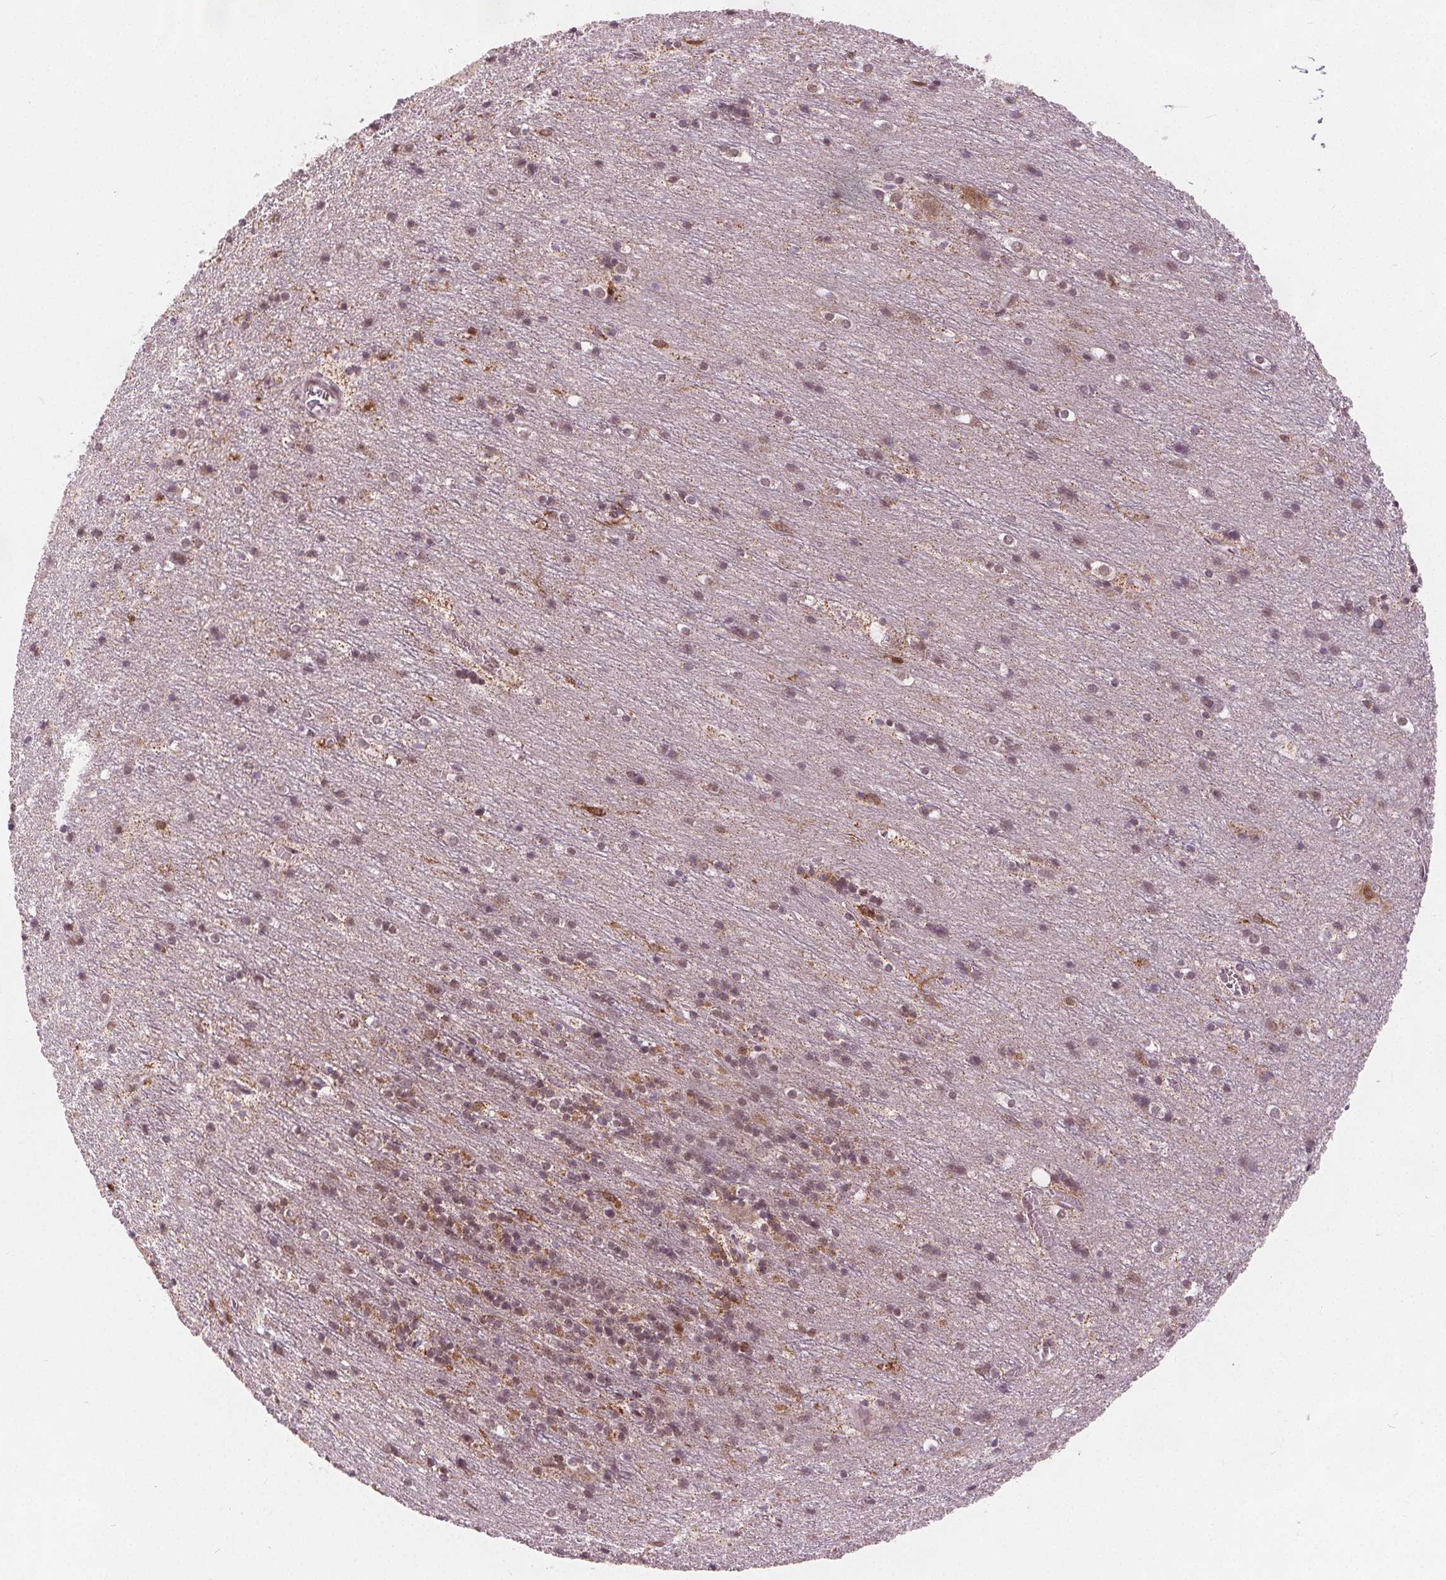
{"staining": {"intensity": "moderate", "quantity": "25%-75%", "location": "cytoplasmic/membranous"}, "tissue": "cerebellum", "cell_type": "Cells in granular layer", "image_type": "normal", "snomed": [{"axis": "morphology", "description": "Normal tissue, NOS"}, {"axis": "topography", "description": "Cerebellum"}], "caption": "The image exhibits a brown stain indicating the presence of a protein in the cytoplasmic/membranous of cells in granular layer in cerebellum. The staining is performed using DAB brown chromogen to label protein expression. The nuclei are counter-stained blue using hematoxylin.", "gene": "DPM2", "patient": {"sex": "male", "age": 70}}